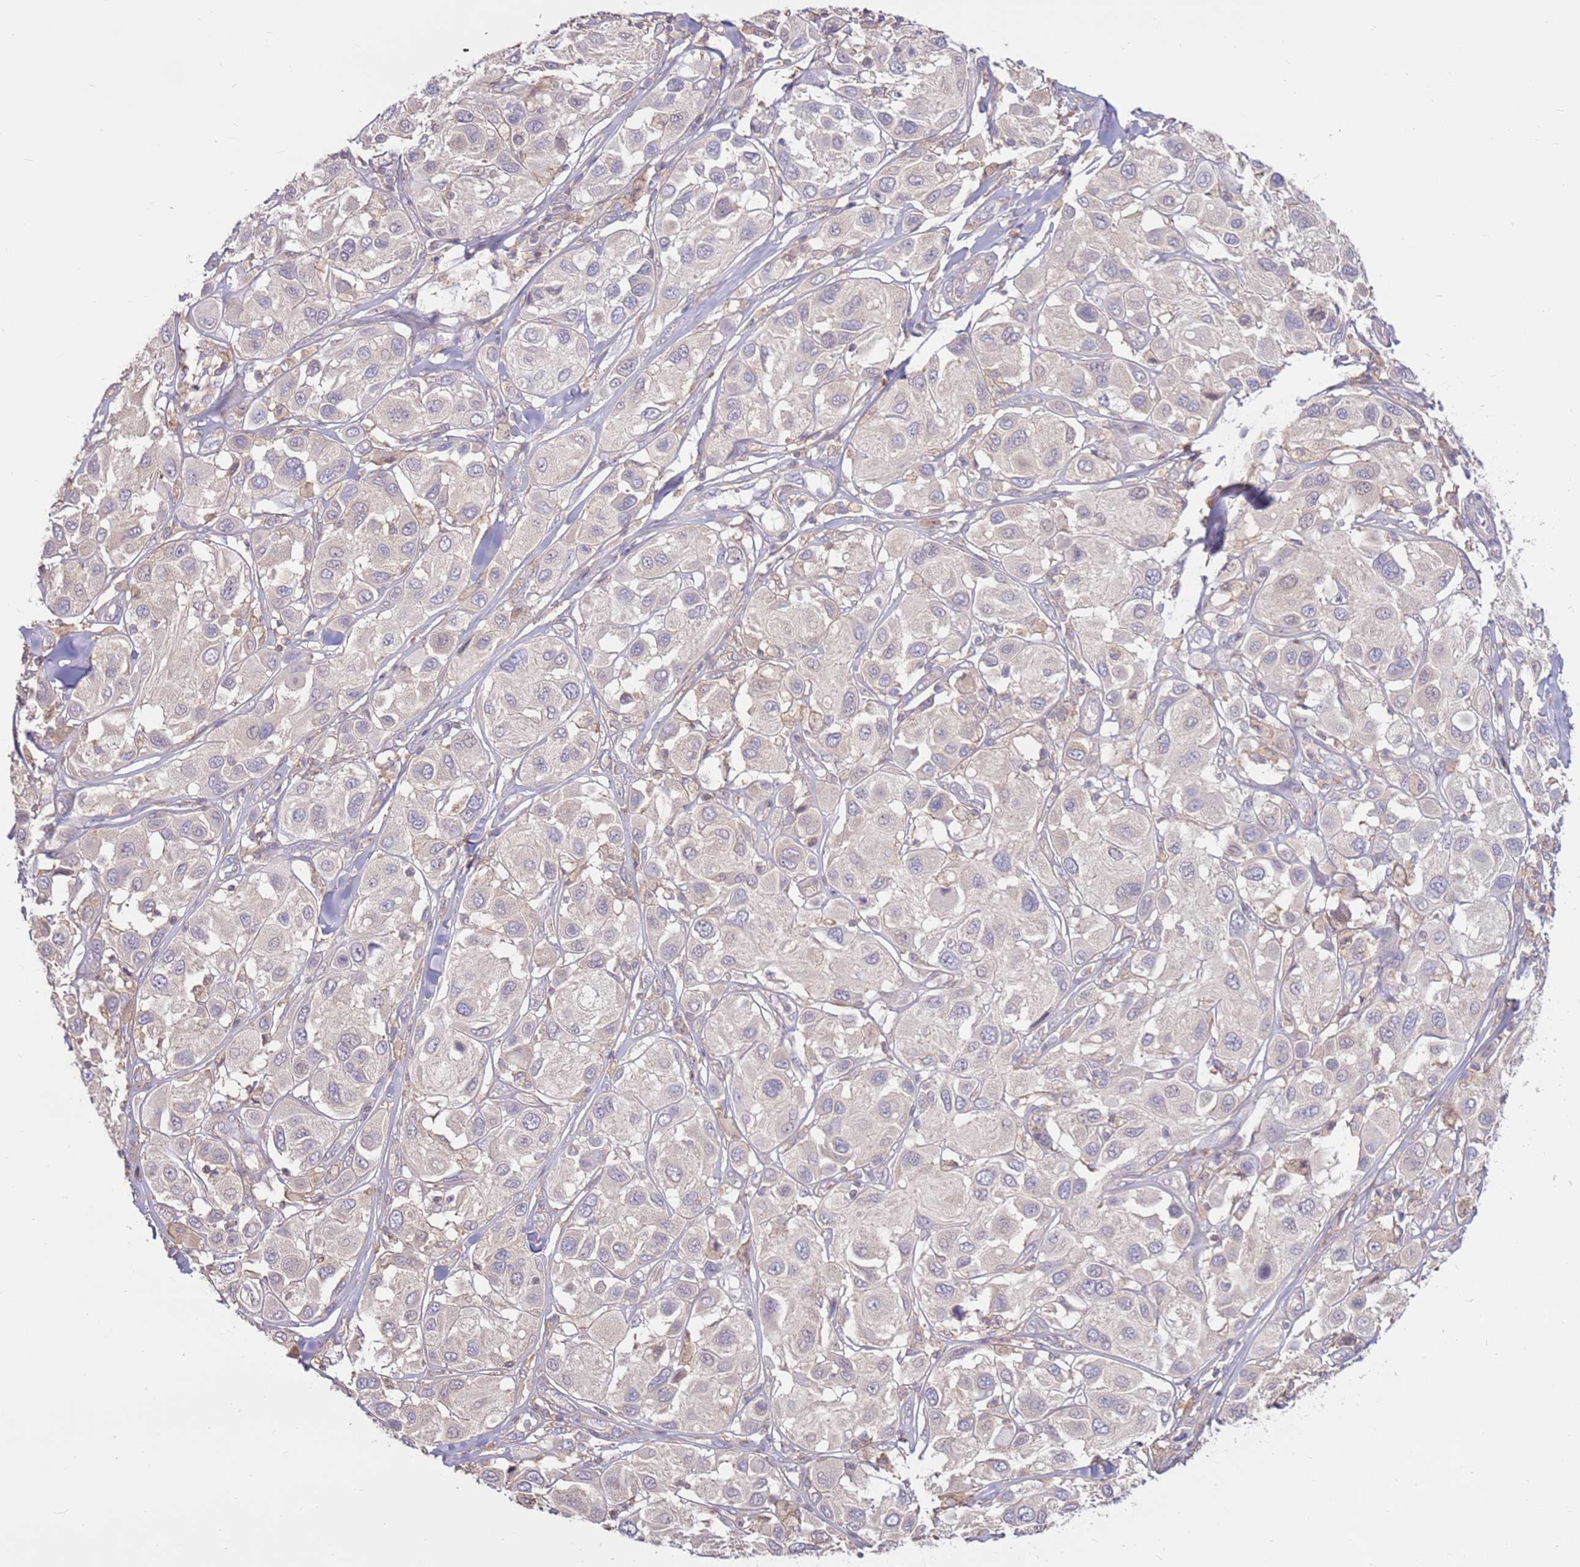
{"staining": {"intensity": "negative", "quantity": "none", "location": "none"}, "tissue": "melanoma", "cell_type": "Tumor cells", "image_type": "cancer", "snomed": [{"axis": "morphology", "description": "Malignant melanoma, Metastatic site"}, {"axis": "topography", "description": "Skin"}], "caption": "The IHC photomicrograph has no significant staining in tumor cells of melanoma tissue.", "gene": "EVA1B", "patient": {"sex": "male", "age": 41}}